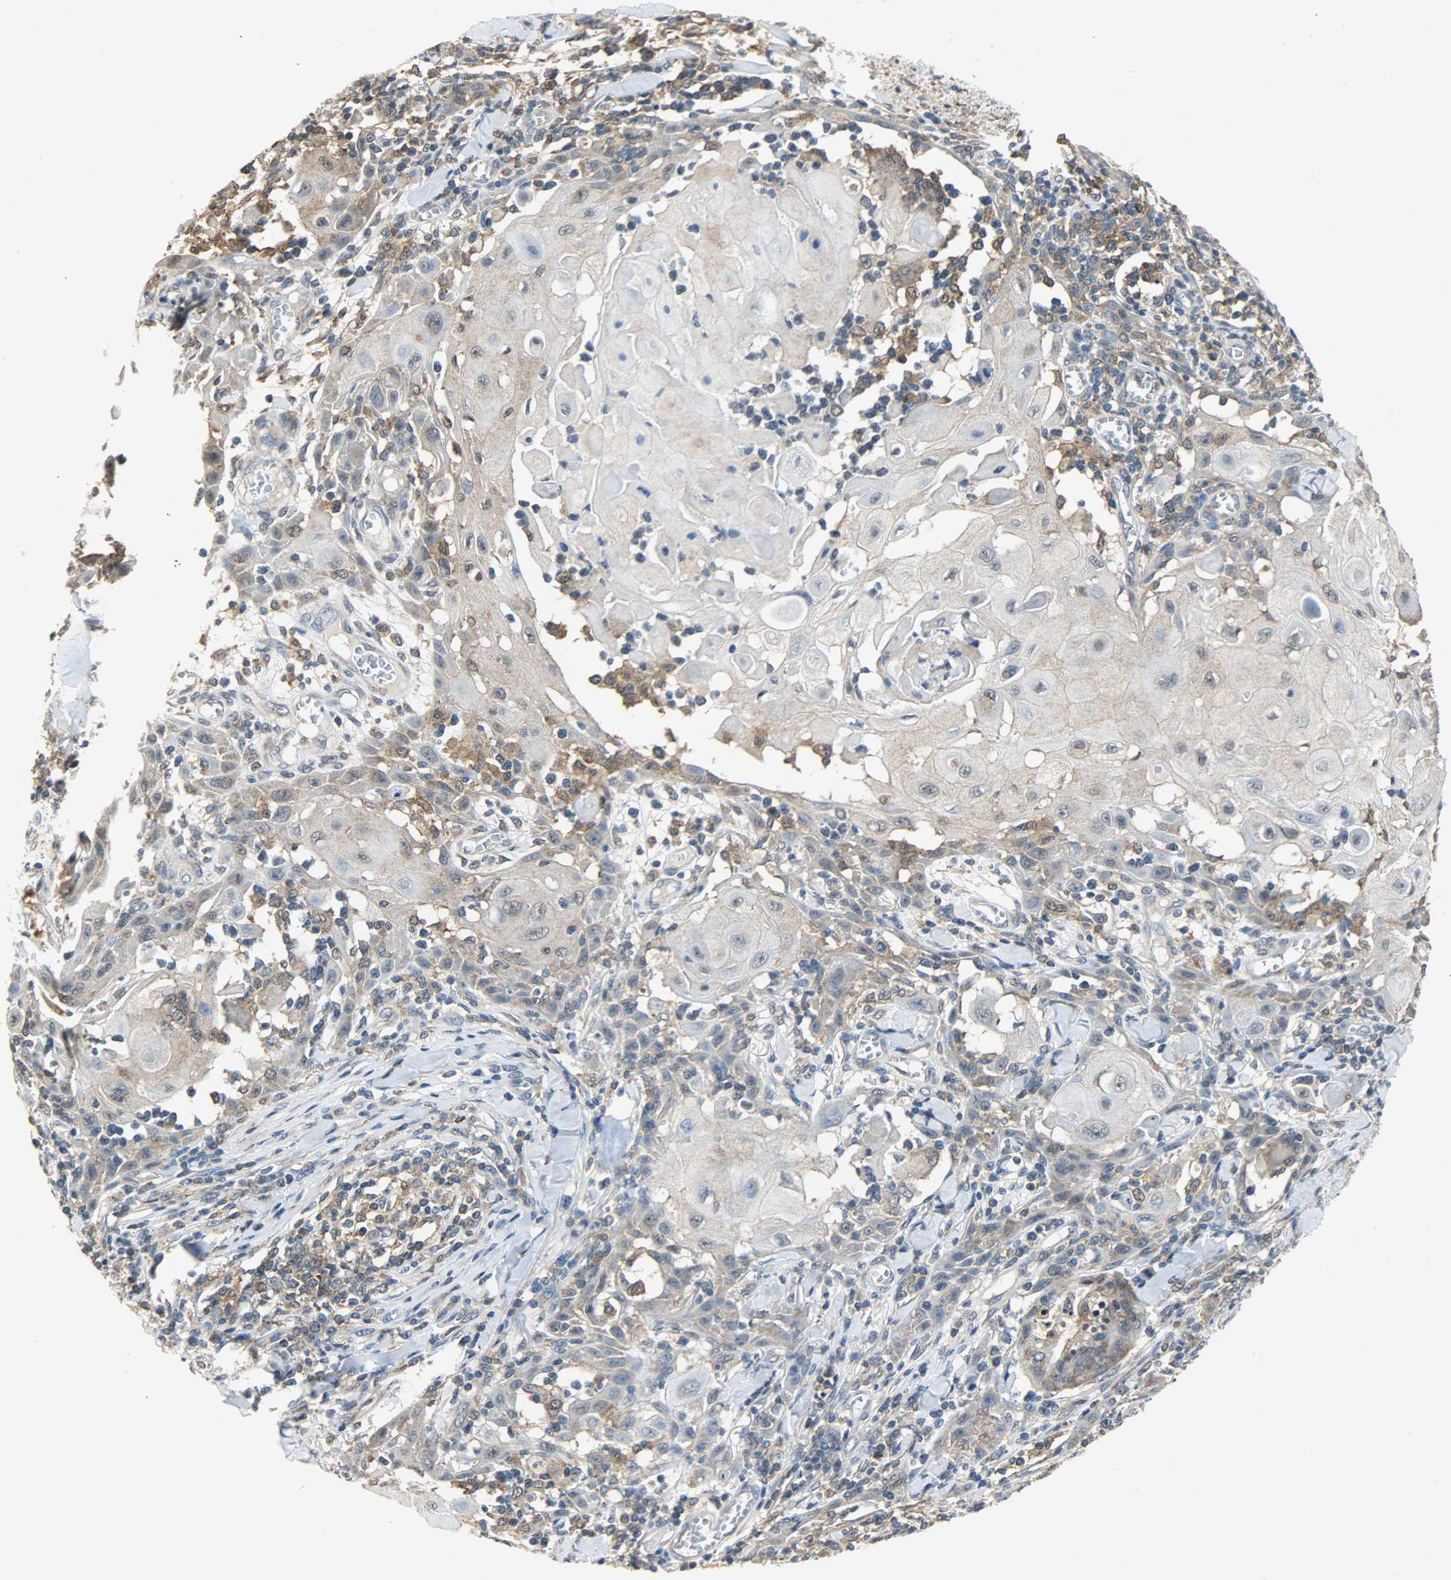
{"staining": {"intensity": "moderate", "quantity": "25%-75%", "location": "cytoplasmic/membranous,nuclear"}, "tissue": "skin cancer", "cell_type": "Tumor cells", "image_type": "cancer", "snomed": [{"axis": "morphology", "description": "Squamous cell carcinoma, NOS"}, {"axis": "topography", "description": "Skin"}], "caption": "High-magnification brightfield microscopy of skin cancer (squamous cell carcinoma) stained with DAB (brown) and counterstained with hematoxylin (blue). tumor cells exhibit moderate cytoplasmic/membranous and nuclear staining is identified in approximately25%-75% of cells.", "gene": "TRIM21", "patient": {"sex": "male", "age": 24}}